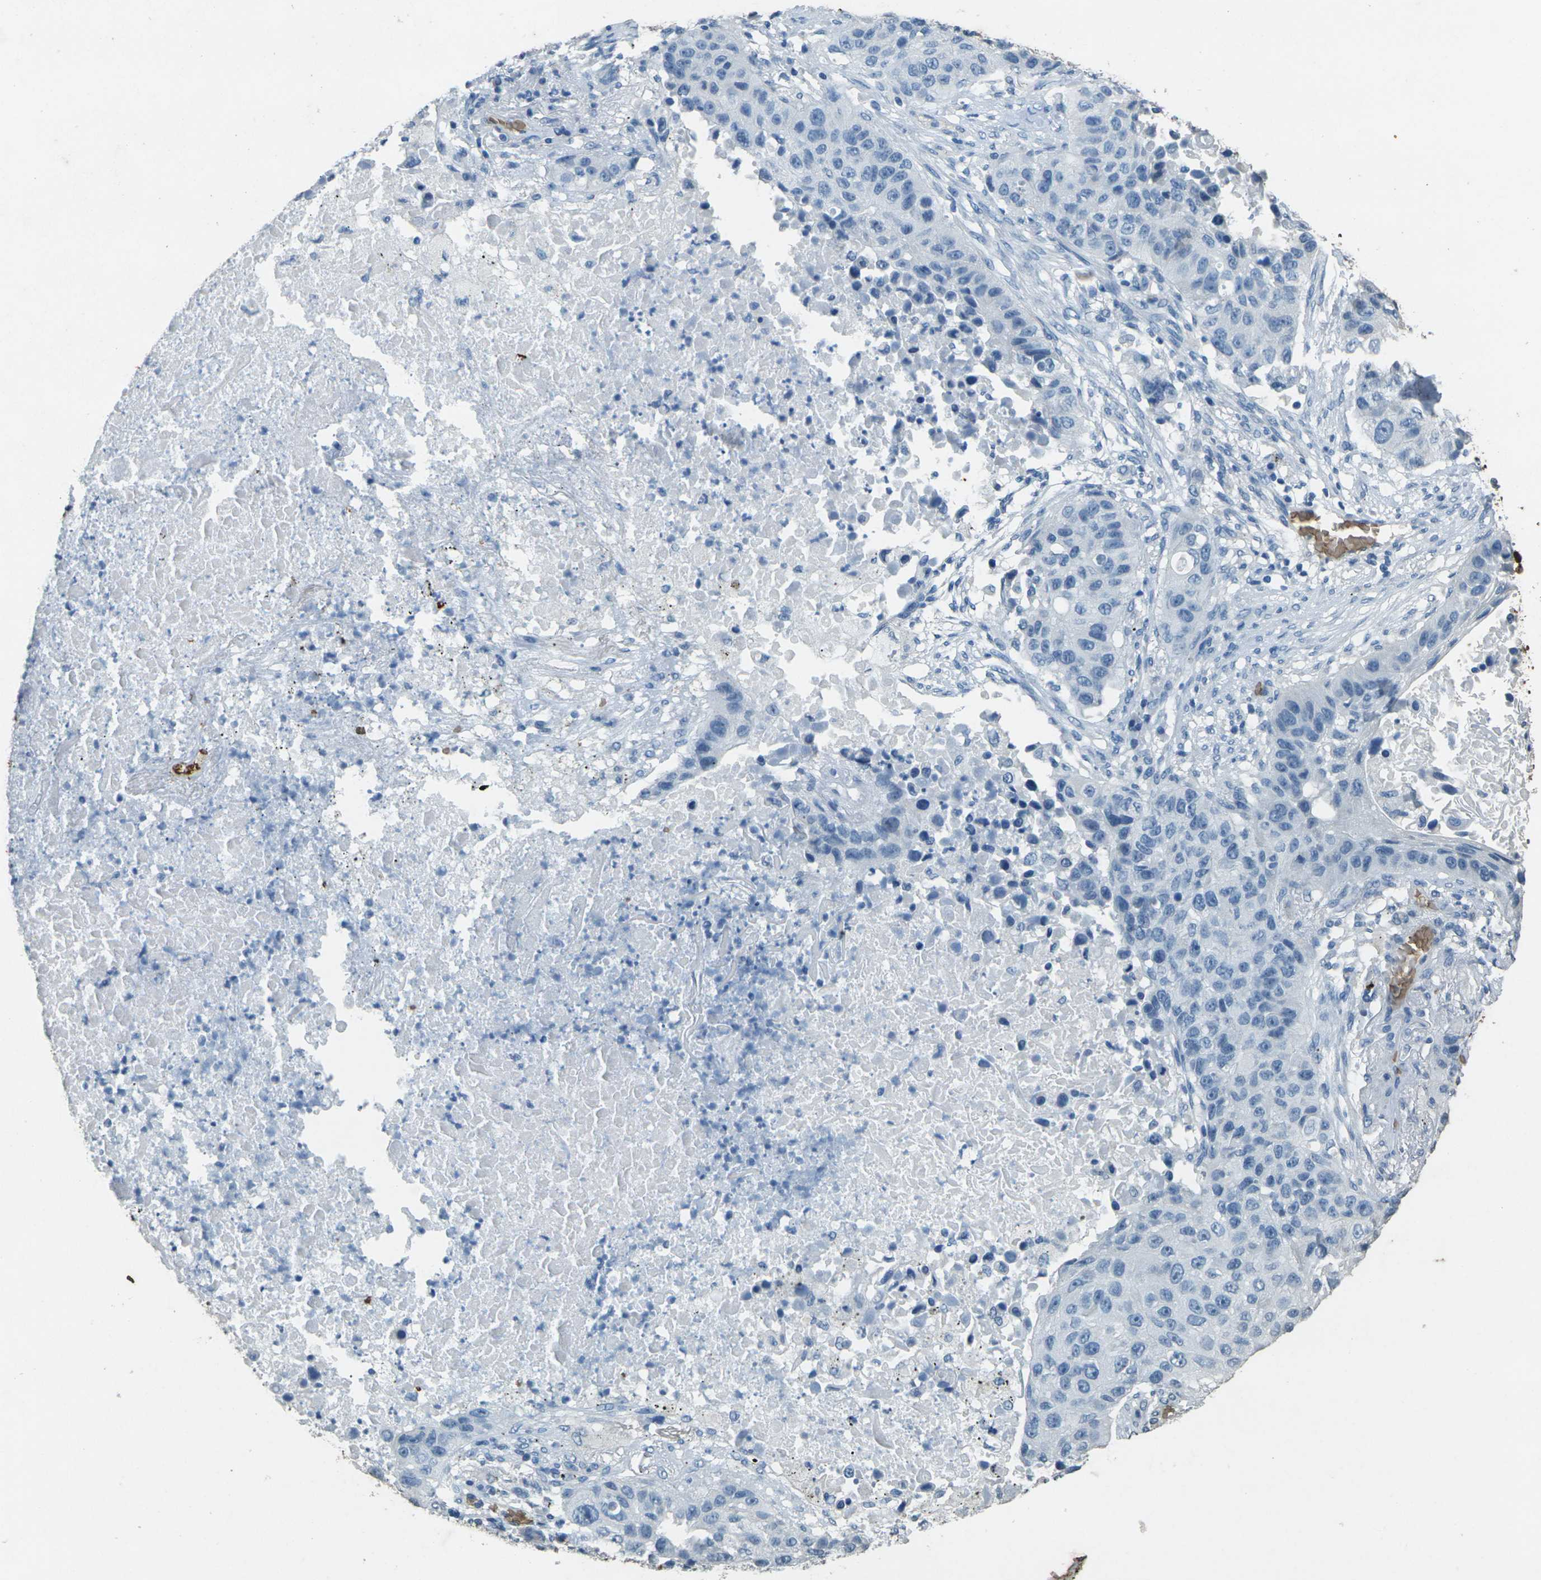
{"staining": {"intensity": "negative", "quantity": "none", "location": "none"}, "tissue": "lung cancer", "cell_type": "Tumor cells", "image_type": "cancer", "snomed": [{"axis": "morphology", "description": "Squamous cell carcinoma, NOS"}, {"axis": "topography", "description": "Lung"}], "caption": "This is an immunohistochemistry micrograph of squamous cell carcinoma (lung). There is no expression in tumor cells.", "gene": "HBB", "patient": {"sex": "male", "age": 57}}